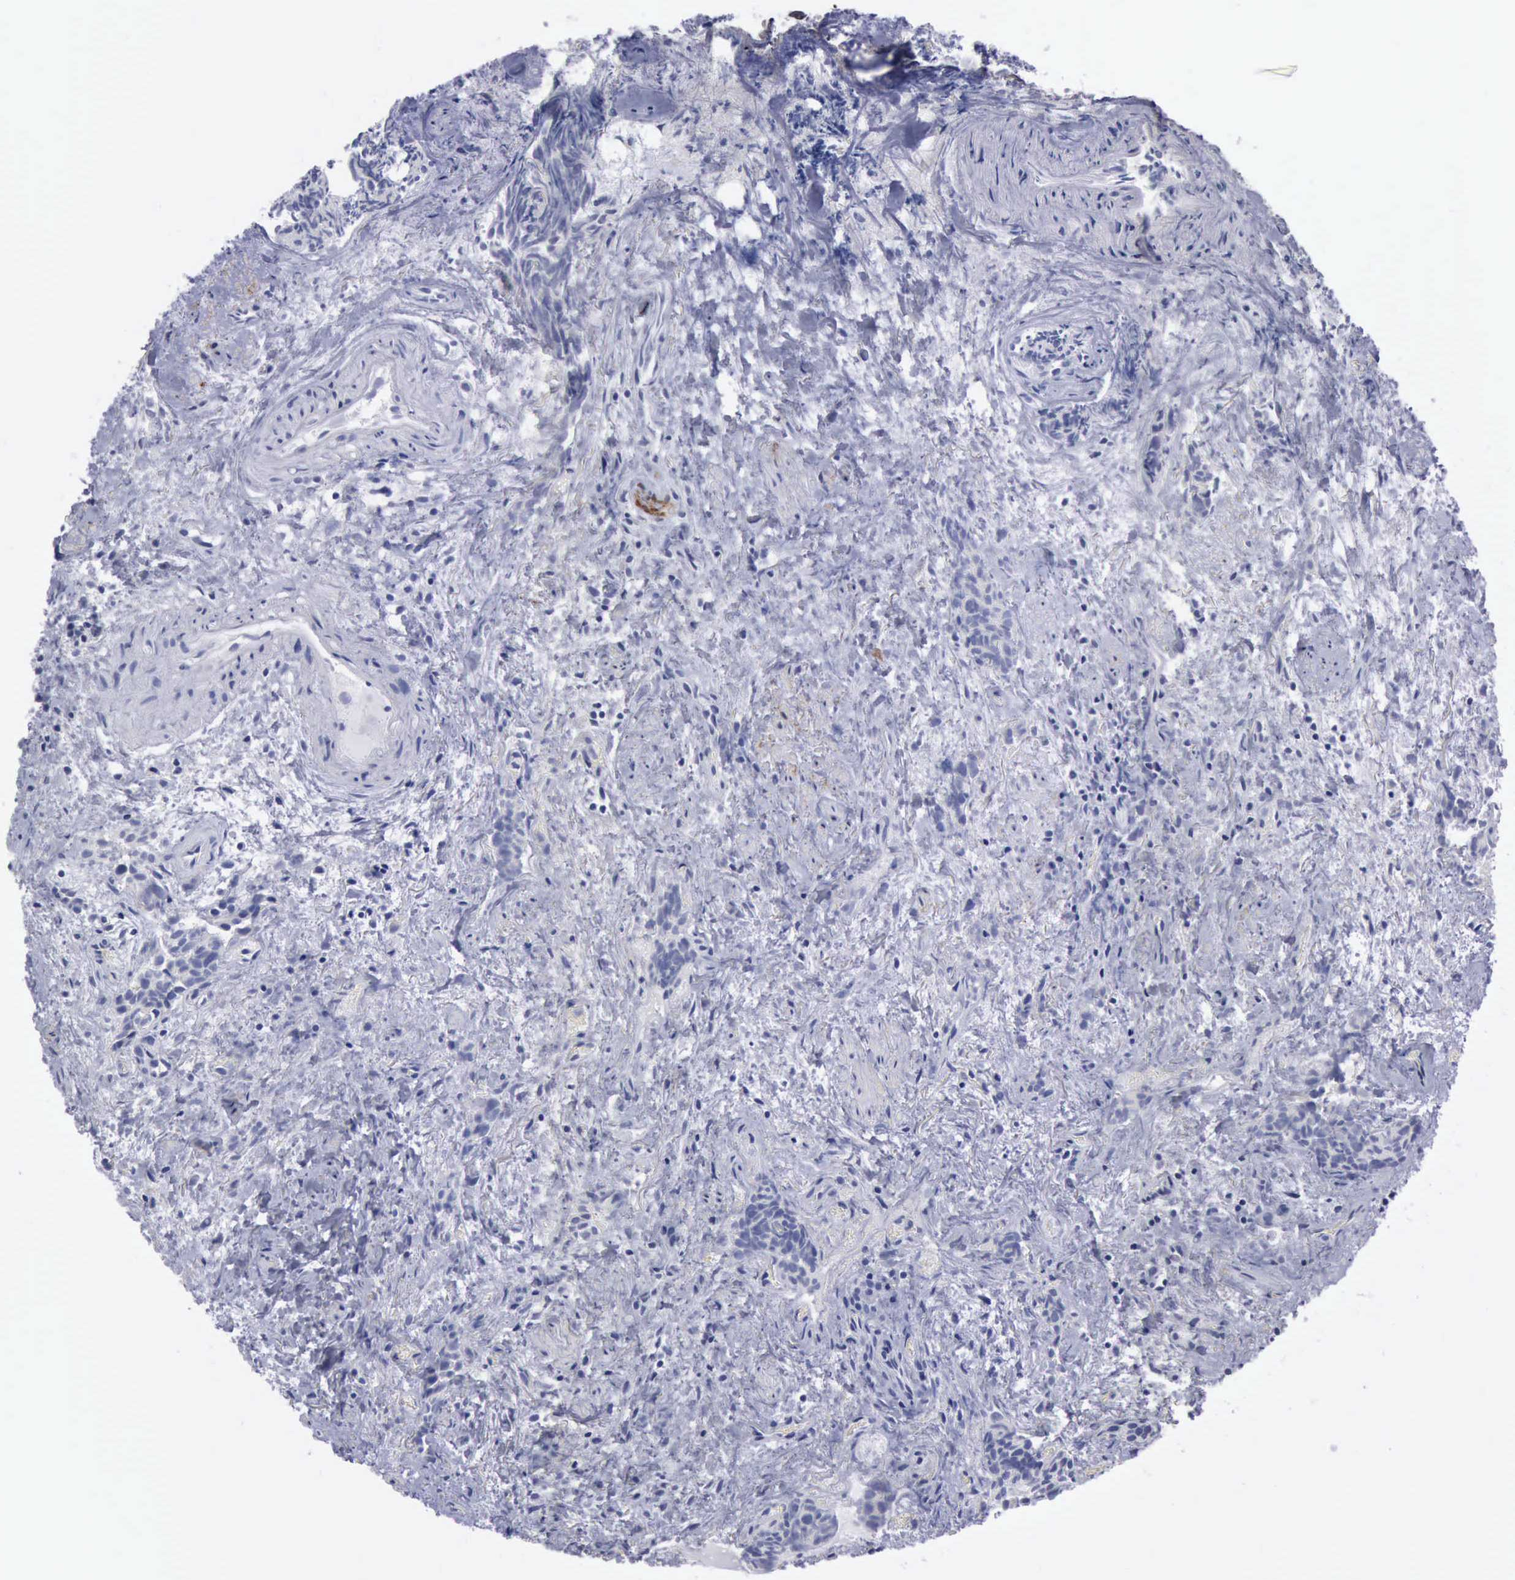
{"staining": {"intensity": "negative", "quantity": "none", "location": "none"}, "tissue": "urothelial cancer", "cell_type": "Tumor cells", "image_type": "cancer", "snomed": [{"axis": "morphology", "description": "Urothelial carcinoma, High grade"}, {"axis": "topography", "description": "Urinary bladder"}], "caption": "High magnification brightfield microscopy of urothelial cancer stained with DAB (brown) and counterstained with hematoxylin (blue): tumor cells show no significant positivity.", "gene": "CDH2", "patient": {"sex": "female", "age": 78}}